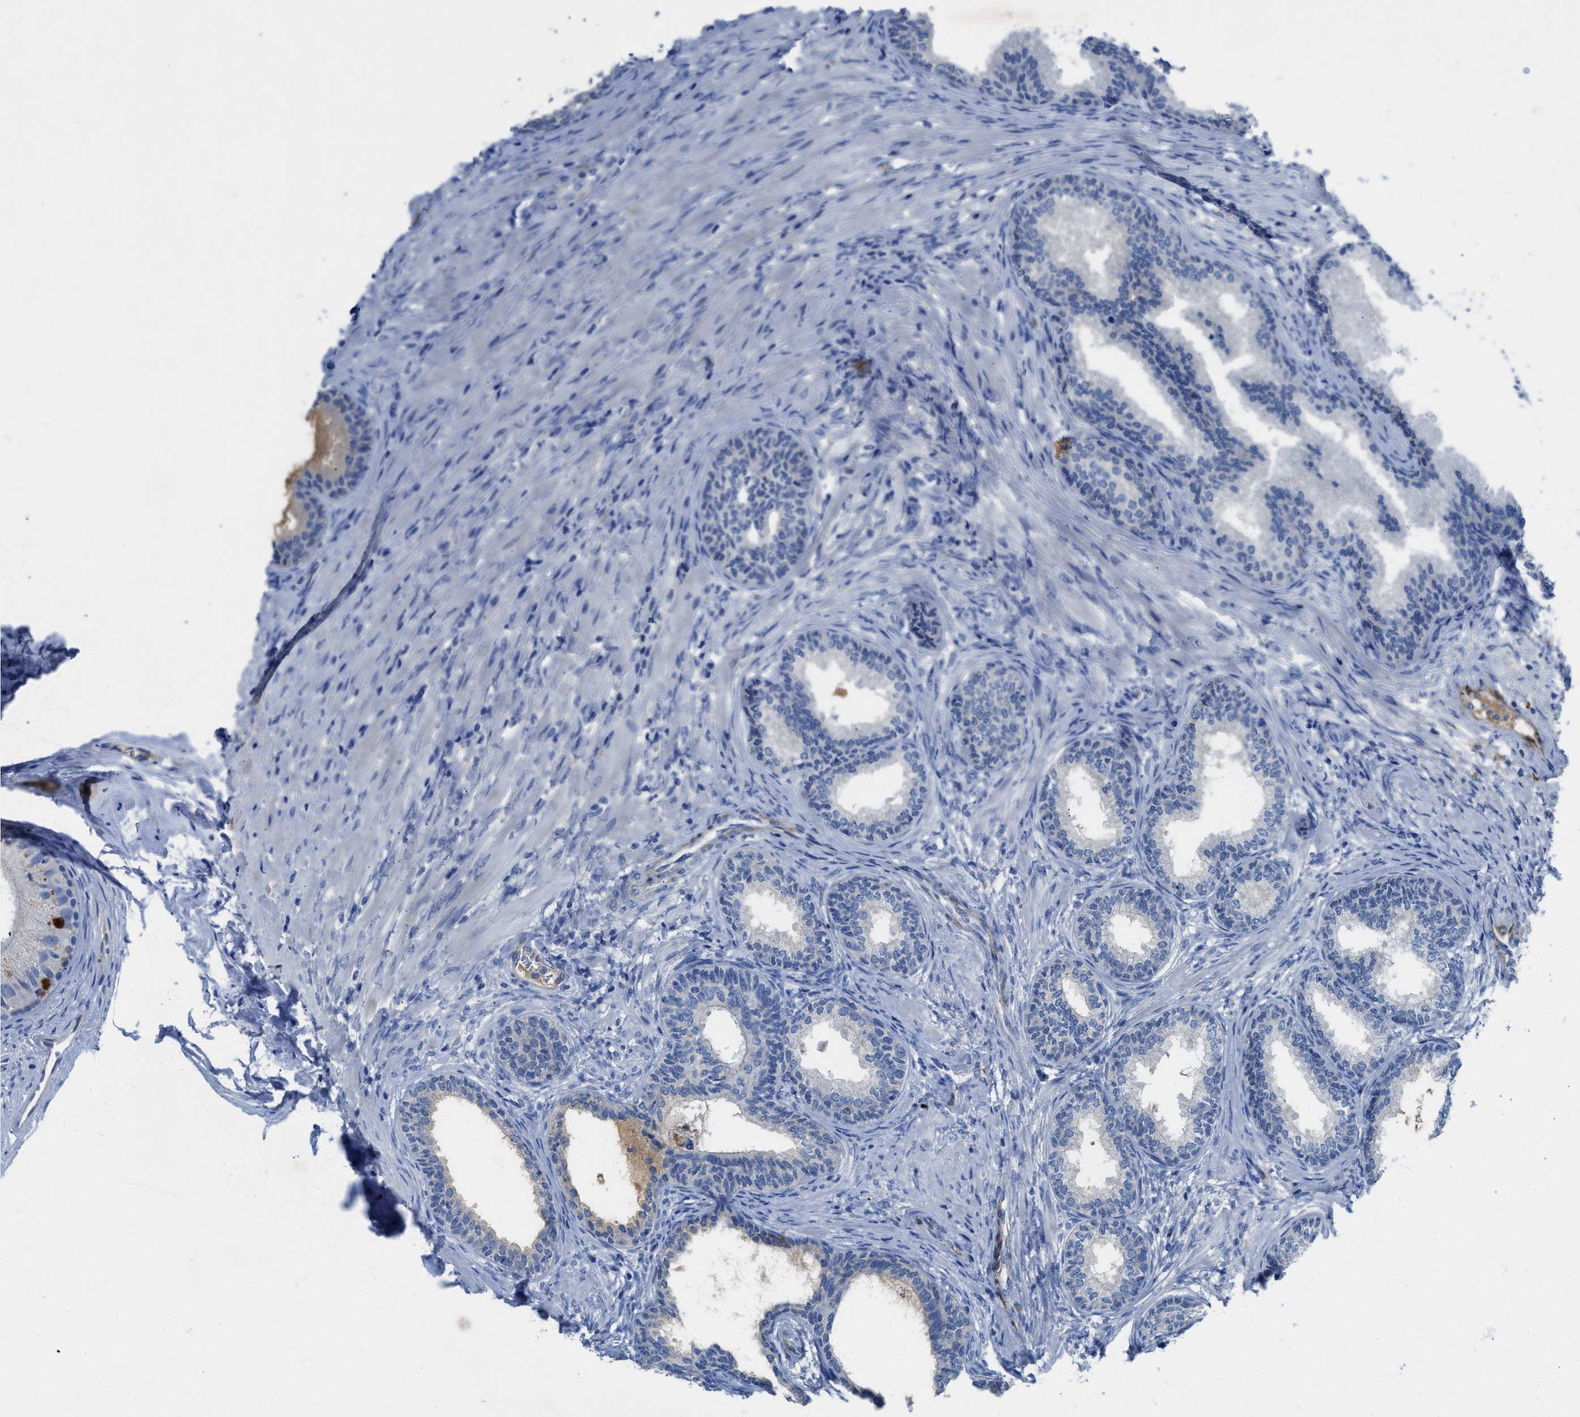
{"staining": {"intensity": "weak", "quantity": "<25%", "location": "cytoplasmic/membranous"}, "tissue": "prostate", "cell_type": "Glandular cells", "image_type": "normal", "snomed": [{"axis": "morphology", "description": "Normal tissue, NOS"}, {"axis": "topography", "description": "Prostate"}], "caption": "Immunohistochemical staining of normal human prostate shows no significant staining in glandular cells.", "gene": "SPEG", "patient": {"sex": "male", "age": 76}}